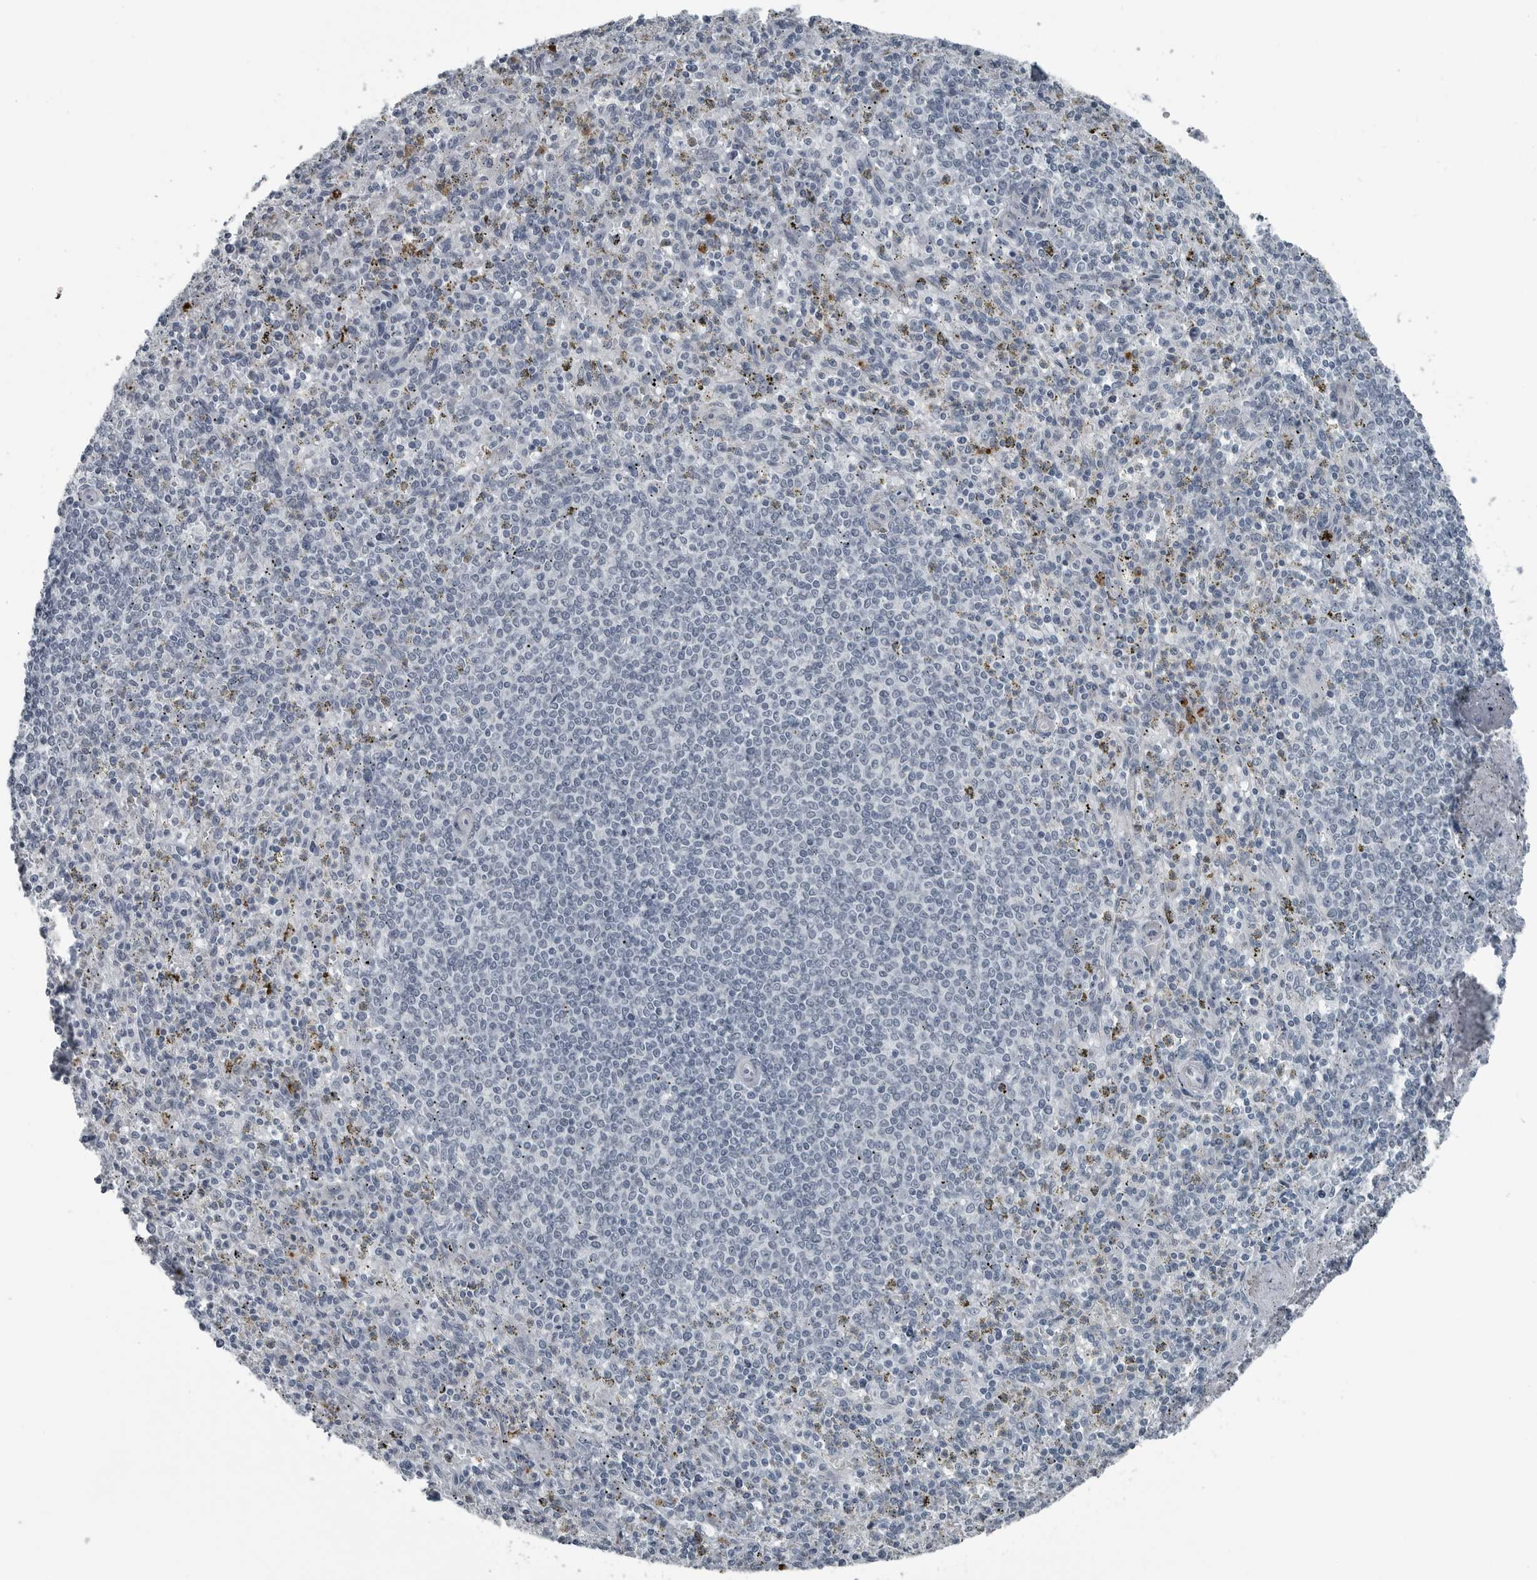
{"staining": {"intensity": "negative", "quantity": "none", "location": "none"}, "tissue": "spleen", "cell_type": "Cells in red pulp", "image_type": "normal", "snomed": [{"axis": "morphology", "description": "Normal tissue, NOS"}, {"axis": "topography", "description": "Spleen"}], "caption": "DAB (3,3'-diaminobenzidine) immunohistochemical staining of benign human spleen shows no significant staining in cells in red pulp. (DAB IHC visualized using brightfield microscopy, high magnification).", "gene": "GAK", "patient": {"sex": "male", "age": 72}}